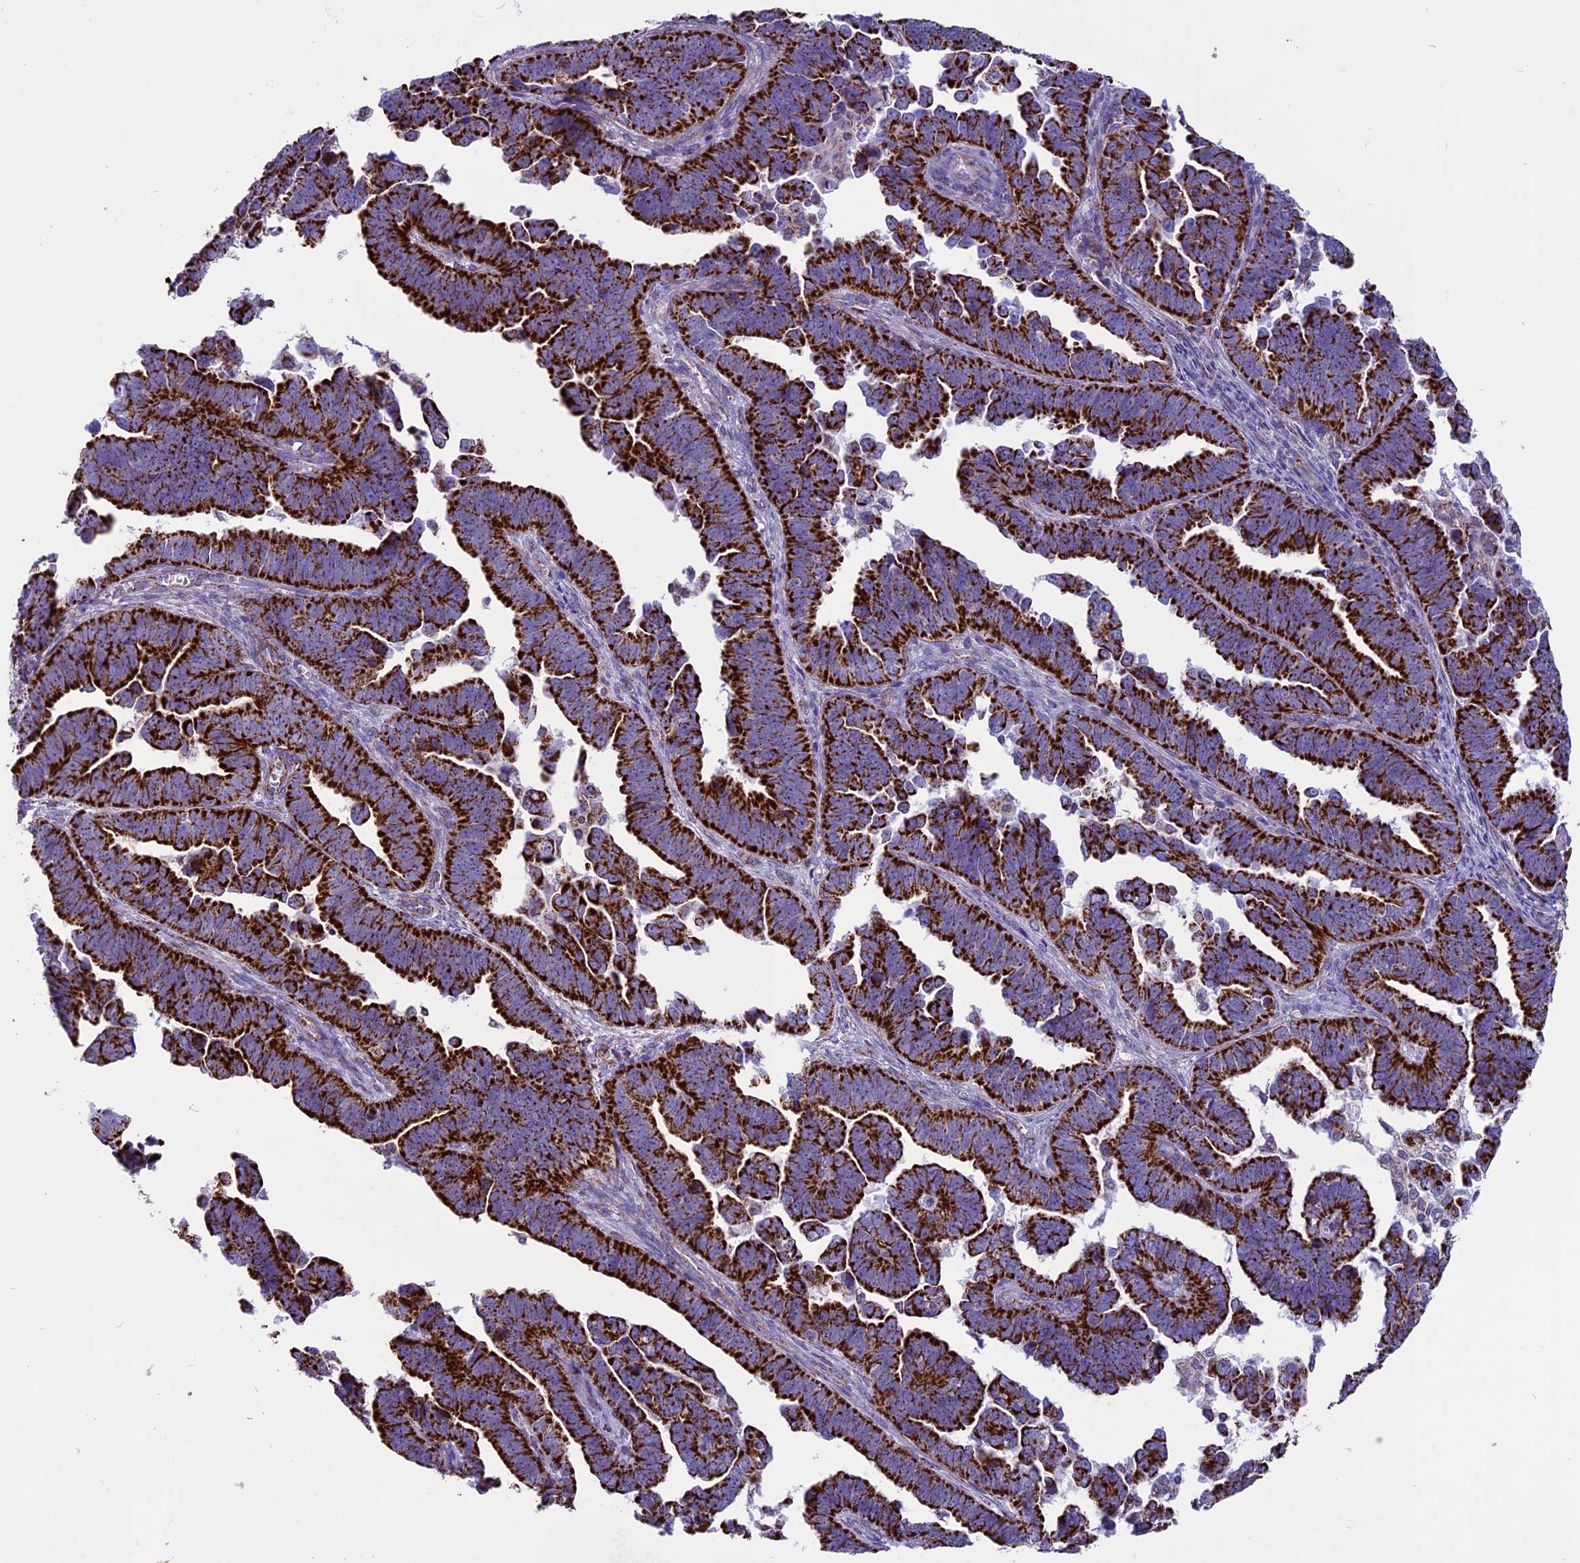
{"staining": {"intensity": "strong", "quantity": ">75%", "location": "cytoplasmic/membranous"}, "tissue": "endometrial cancer", "cell_type": "Tumor cells", "image_type": "cancer", "snomed": [{"axis": "morphology", "description": "Adenocarcinoma, NOS"}, {"axis": "topography", "description": "Endometrium"}], "caption": "A high-resolution photomicrograph shows immunohistochemistry staining of endometrial adenocarcinoma, which reveals strong cytoplasmic/membranous staining in approximately >75% of tumor cells. Using DAB (brown) and hematoxylin (blue) stains, captured at high magnification using brightfield microscopy.", "gene": "ICA1L", "patient": {"sex": "female", "age": 75}}